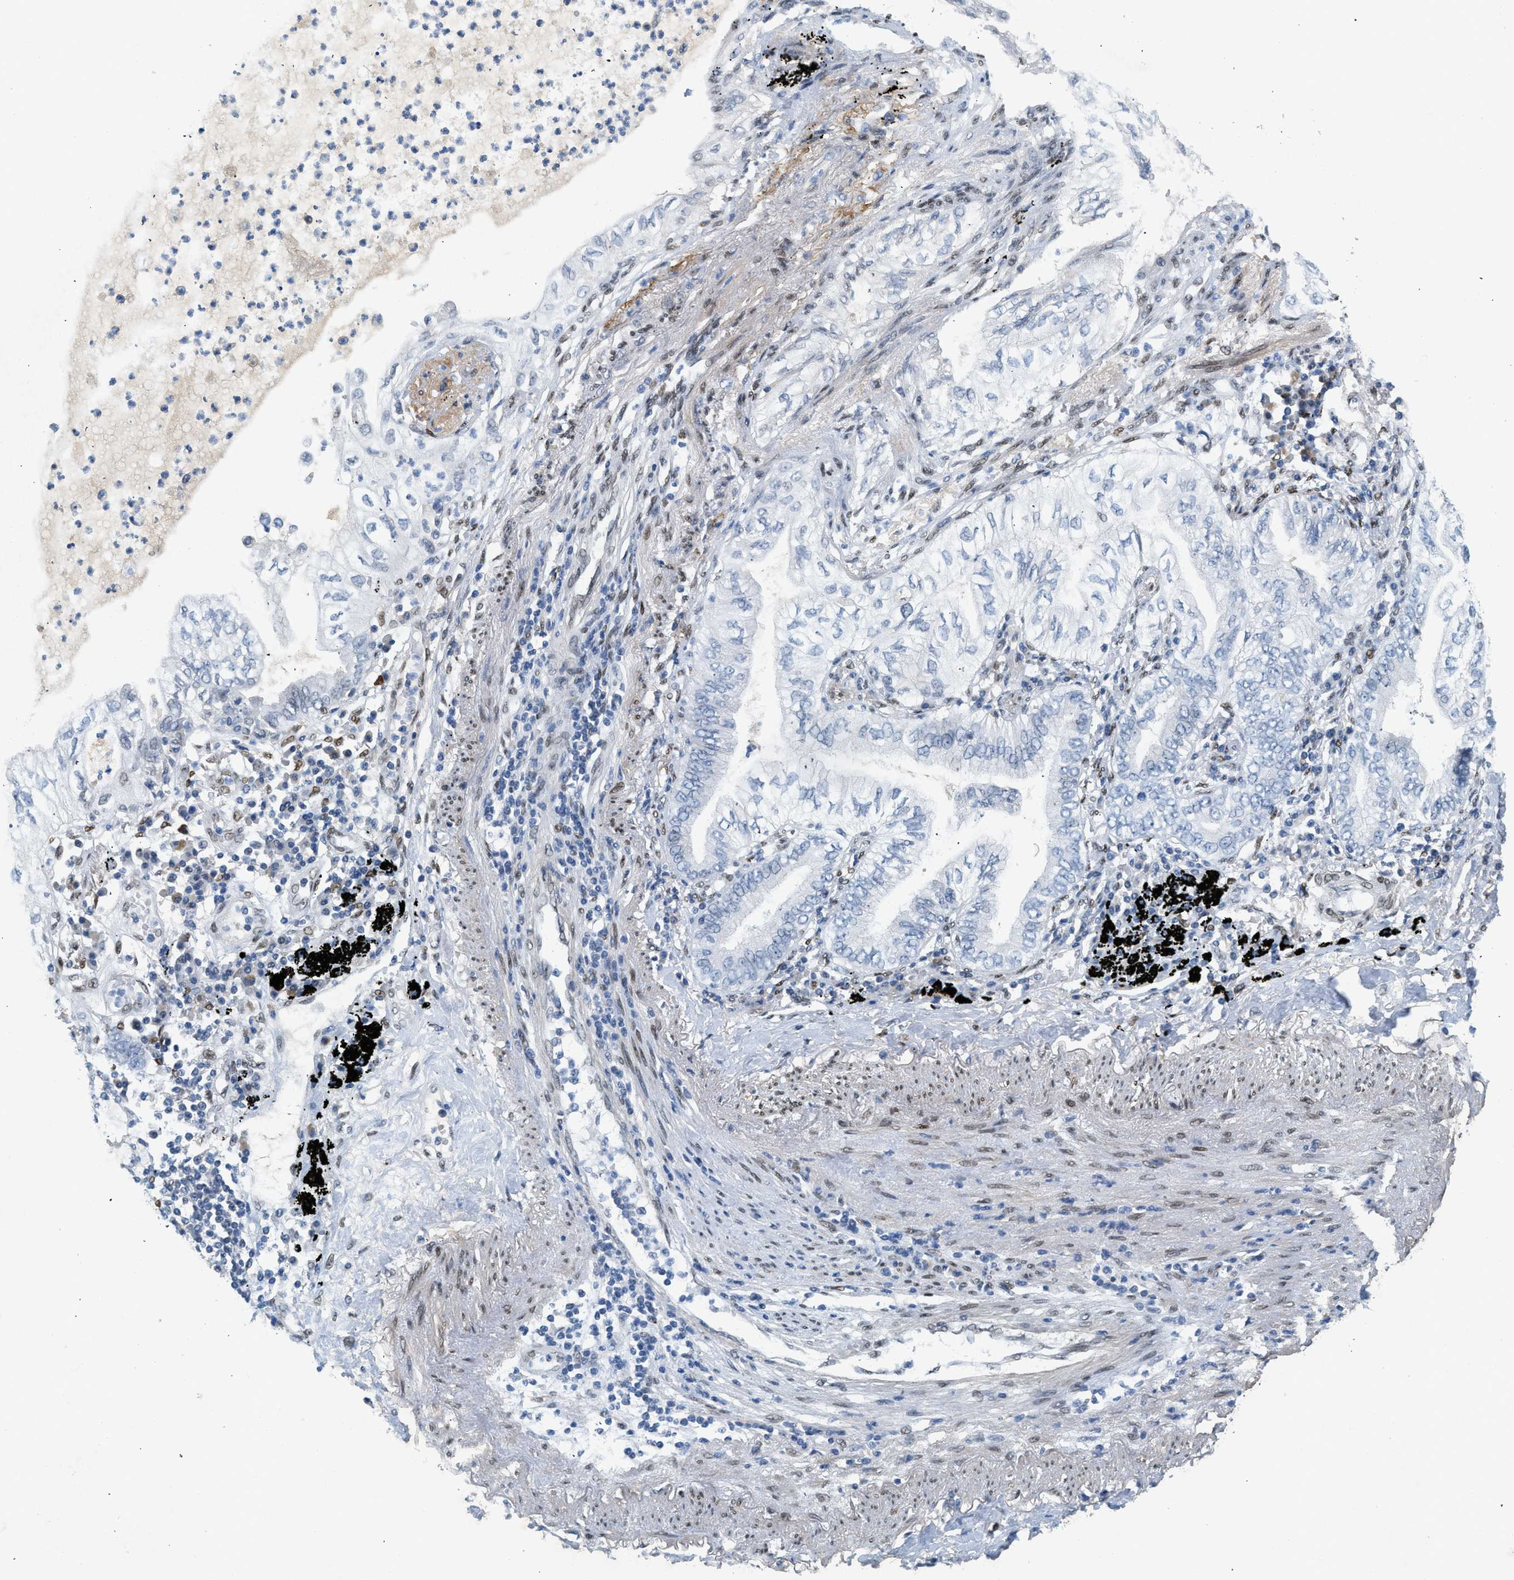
{"staining": {"intensity": "negative", "quantity": "none", "location": "none"}, "tissue": "lung cancer", "cell_type": "Tumor cells", "image_type": "cancer", "snomed": [{"axis": "morphology", "description": "Normal tissue, NOS"}, {"axis": "morphology", "description": "Adenocarcinoma, NOS"}, {"axis": "topography", "description": "Bronchus"}, {"axis": "topography", "description": "Lung"}], "caption": "DAB (3,3'-diaminobenzidine) immunohistochemical staining of adenocarcinoma (lung) exhibits no significant staining in tumor cells.", "gene": "ZBTB20", "patient": {"sex": "female", "age": 70}}